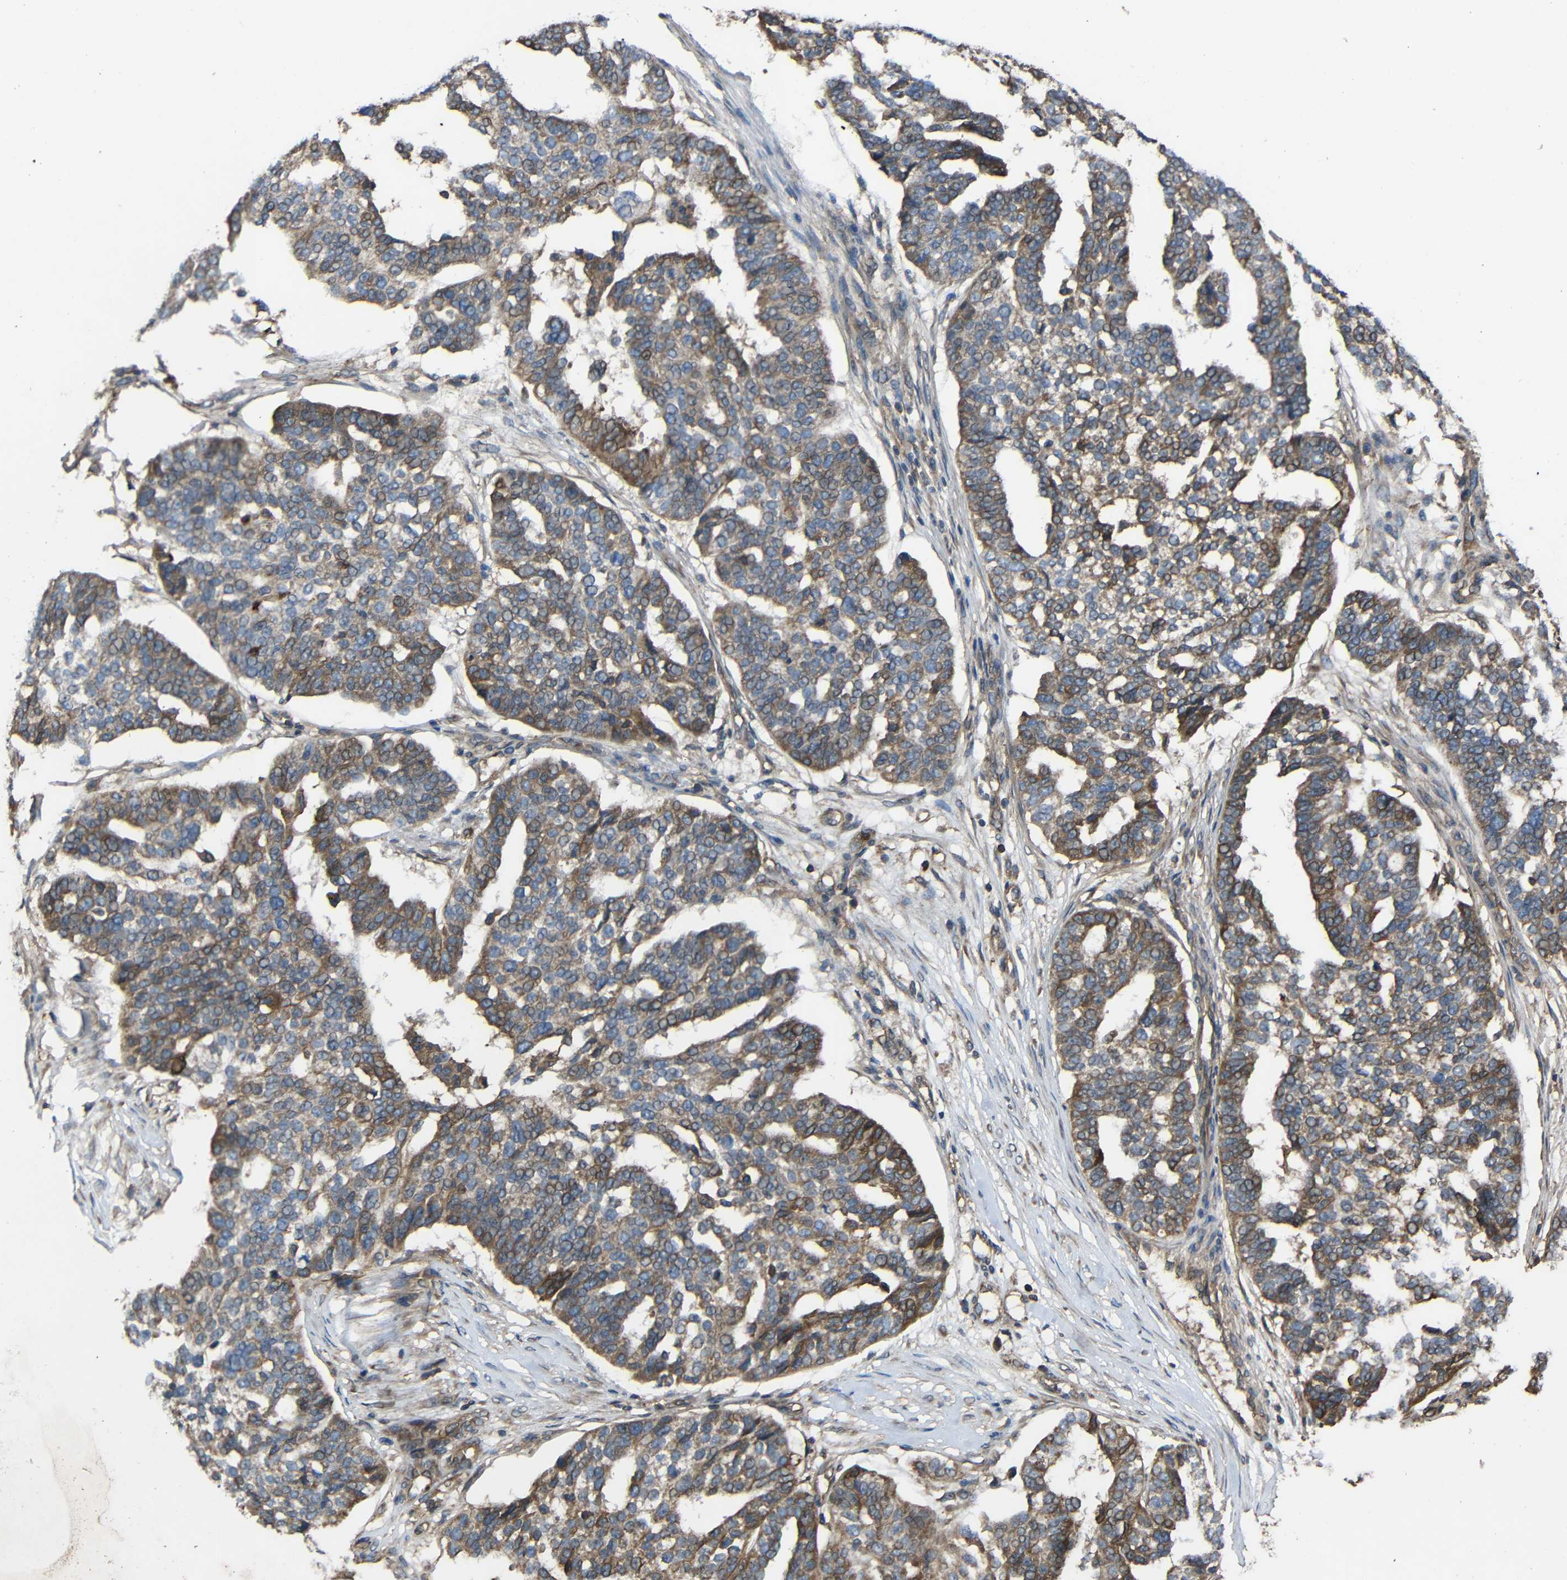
{"staining": {"intensity": "moderate", "quantity": "25%-75%", "location": "cytoplasmic/membranous"}, "tissue": "ovarian cancer", "cell_type": "Tumor cells", "image_type": "cancer", "snomed": [{"axis": "morphology", "description": "Cystadenocarcinoma, serous, NOS"}, {"axis": "topography", "description": "Ovary"}], "caption": "Protein staining reveals moderate cytoplasmic/membranous expression in approximately 25%-75% of tumor cells in ovarian cancer (serous cystadenocarcinoma). (IHC, brightfield microscopy, high magnification).", "gene": "TREM2", "patient": {"sex": "female", "age": 59}}